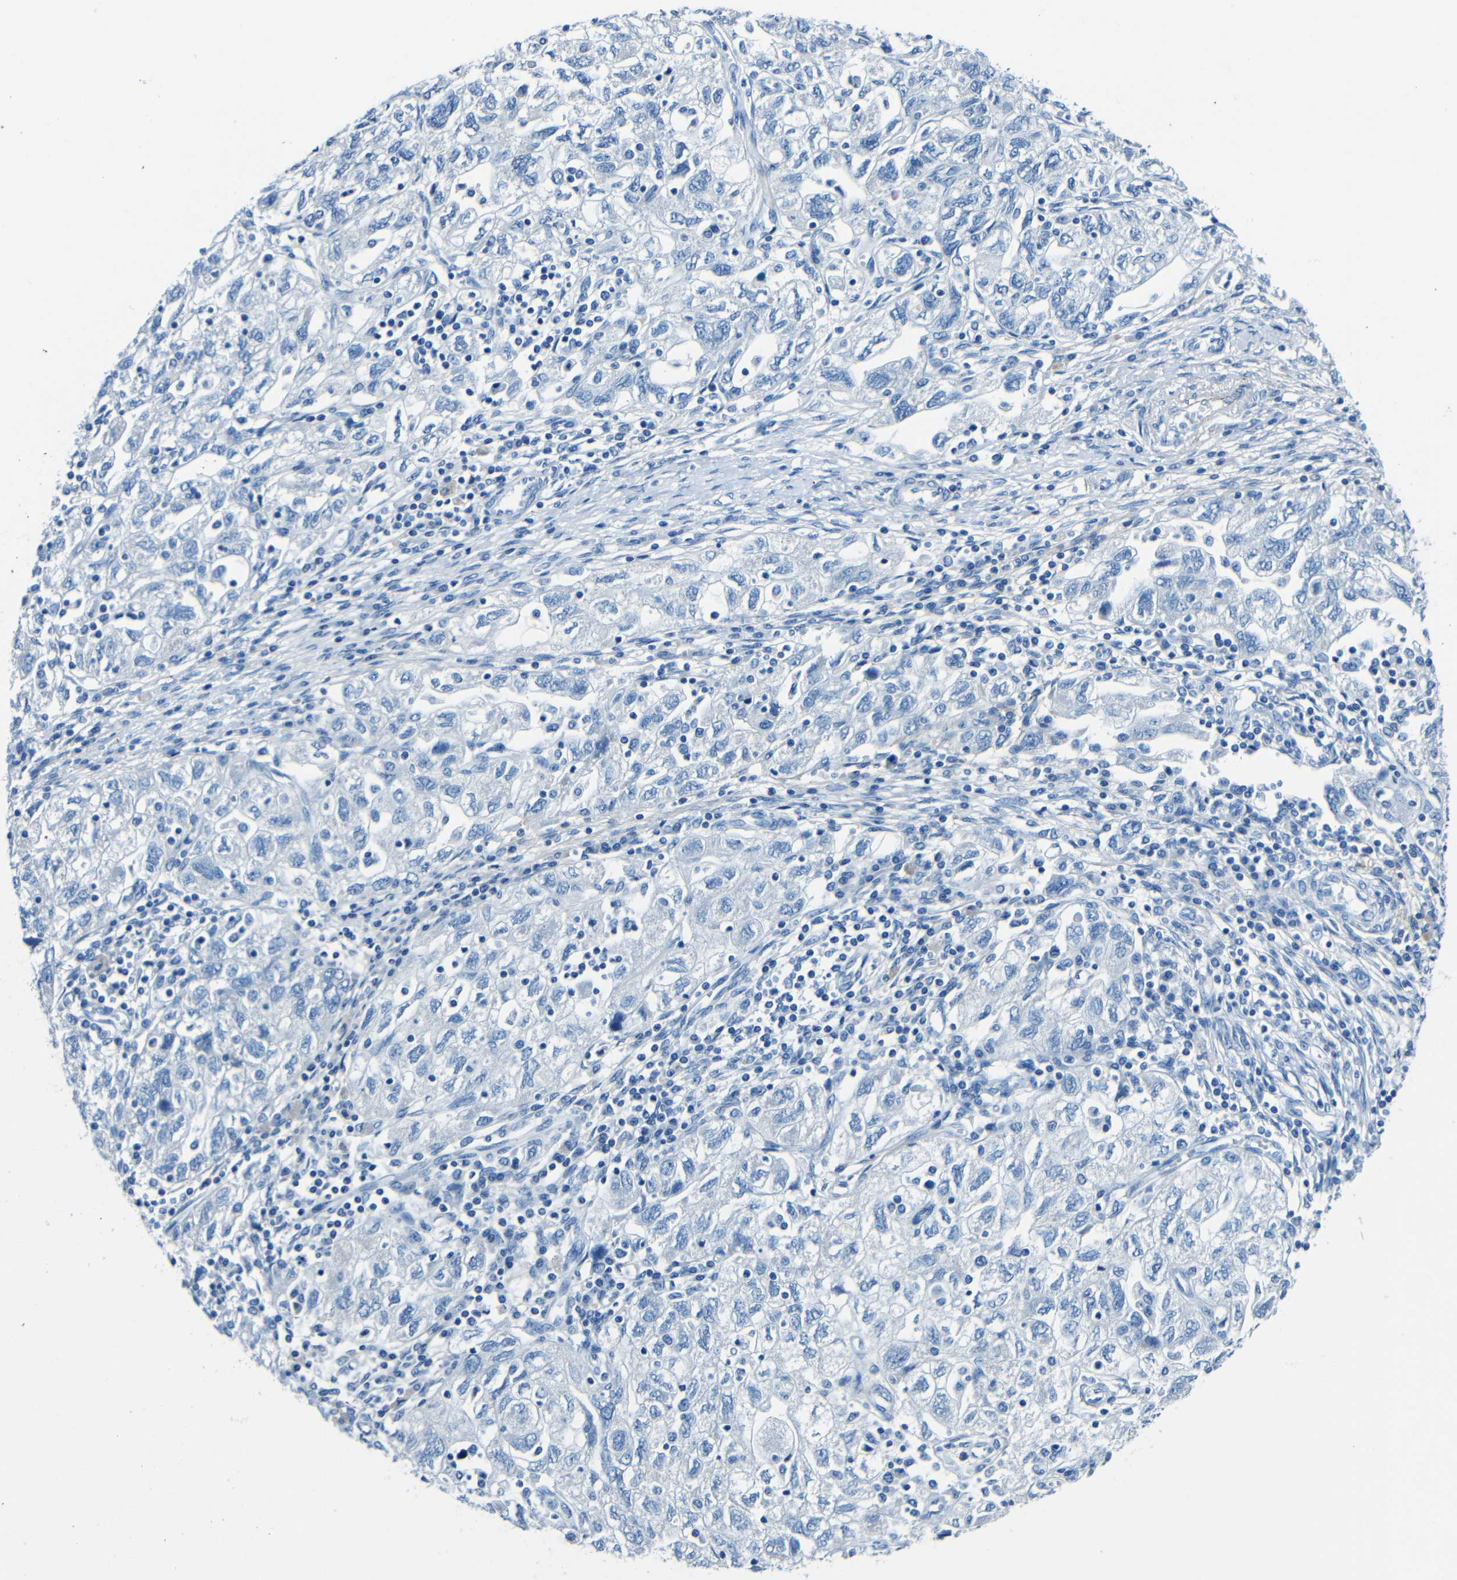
{"staining": {"intensity": "negative", "quantity": "none", "location": "none"}, "tissue": "ovarian cancer", "cell_type": "Tumor cells", "image_type": "cancer", "snomed": [{"axis": "morphology", "description": "Carcinoma, NOS"}, {"axis": "morphology", "description": "Cystadenocarcinoma, serous, NOS"}, {"axis": "topography", "description": "Ovary"}], "caption": "A micrograph of ovarian cancer stained for a protein reveals no brown staining in tumor cells.", "gene": "FBN2", "patient": {"sex": "female", "age": 69}}